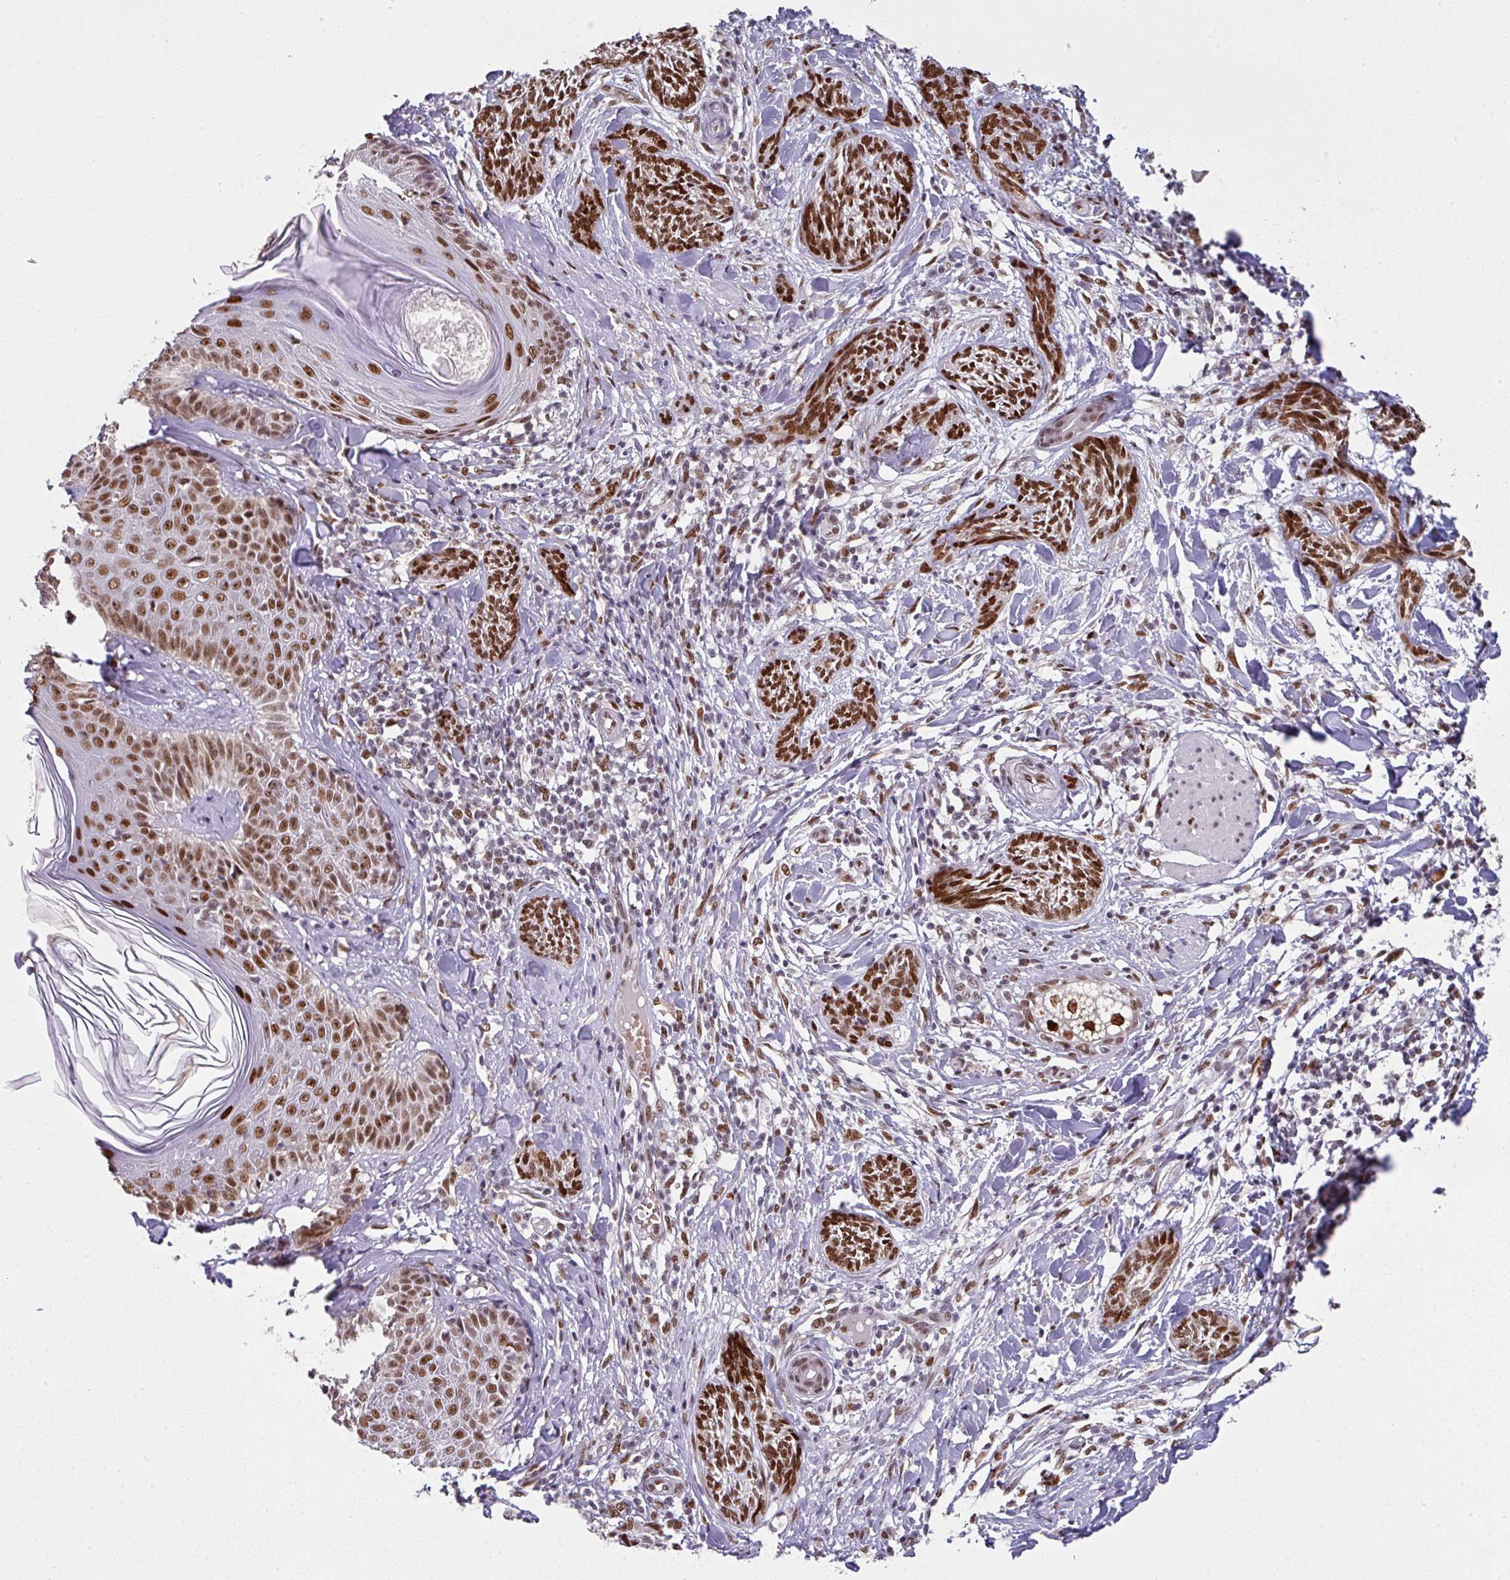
{"staining": {"intensity": "strong", "quantity": ">75%", "location": "nuclear"}, "tissue": "skin cancer", "cell_type": "Tumor cells", "image_type": "cancer", "snomed": [{"axis": "morphology", "description": "Basal cell carcinoma"}, {"axis": "topography", "description": "Skin"}], "caption": "Protein staining by immunohistochemistry reveals strong nuclear expression in approximately >75% of tumor cells in skin cancer (basal cell carcinoma). (DAB = brown stain, brightfield microscopy at high magnification).", "gene": "RAD50", "patient": {"sex": "male", "age": 73}}